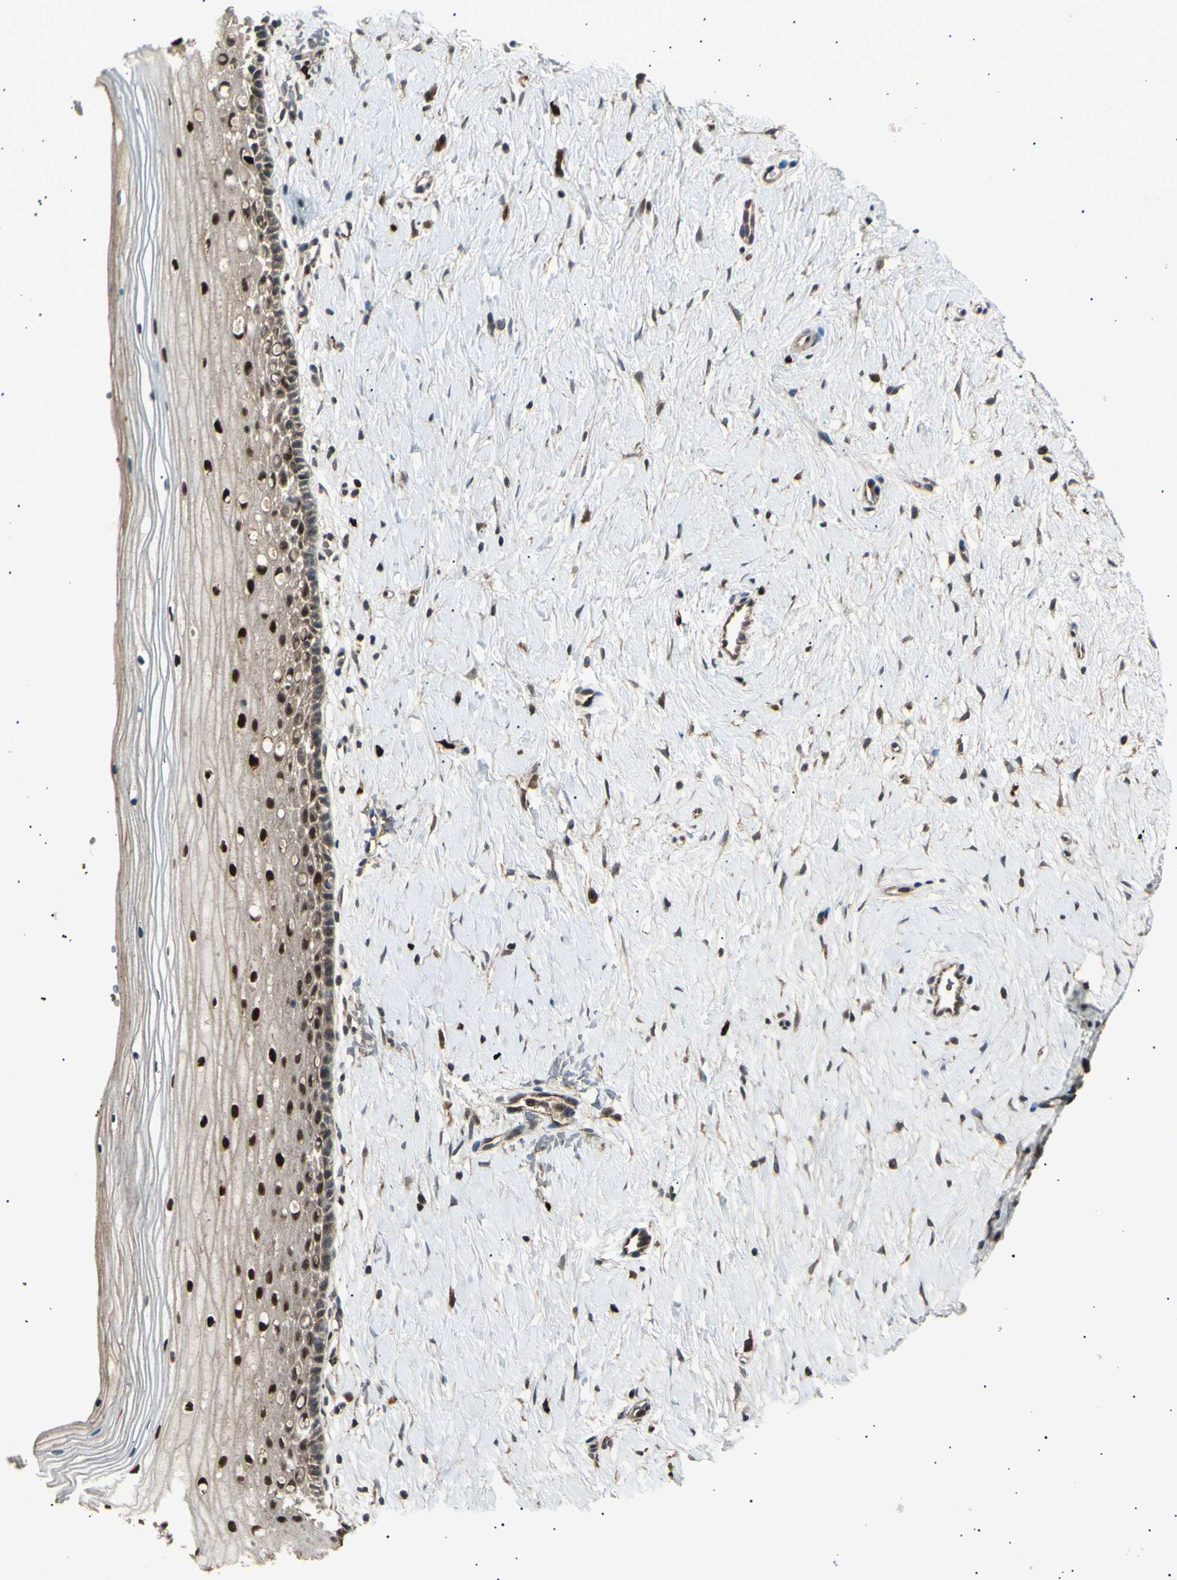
{"staining": {"intensity": "weak", "quantity": ">75%", "location": "cytoplasmic/membranous,nuclear"}, "tissue": "cervix", "cell_type": "Glandular cells", "image_type": "normal", "snomed": [{"axis": "morphology", "description": "Normal tissue, NOS"}, {"axis": "topography", "description": "Cervix"}], "caption": "IHC image of normal cervix: cervix stained using IHC demonstrates low levels of weak protein expression localized specifically in the cytoplasmic/membranous,nuclear of glandular cells, appearing as a cytoplasmic/membranous,nuclear brown color.", "gene": "NUAK2", "patient": {"sex": "female", "age": 39}}